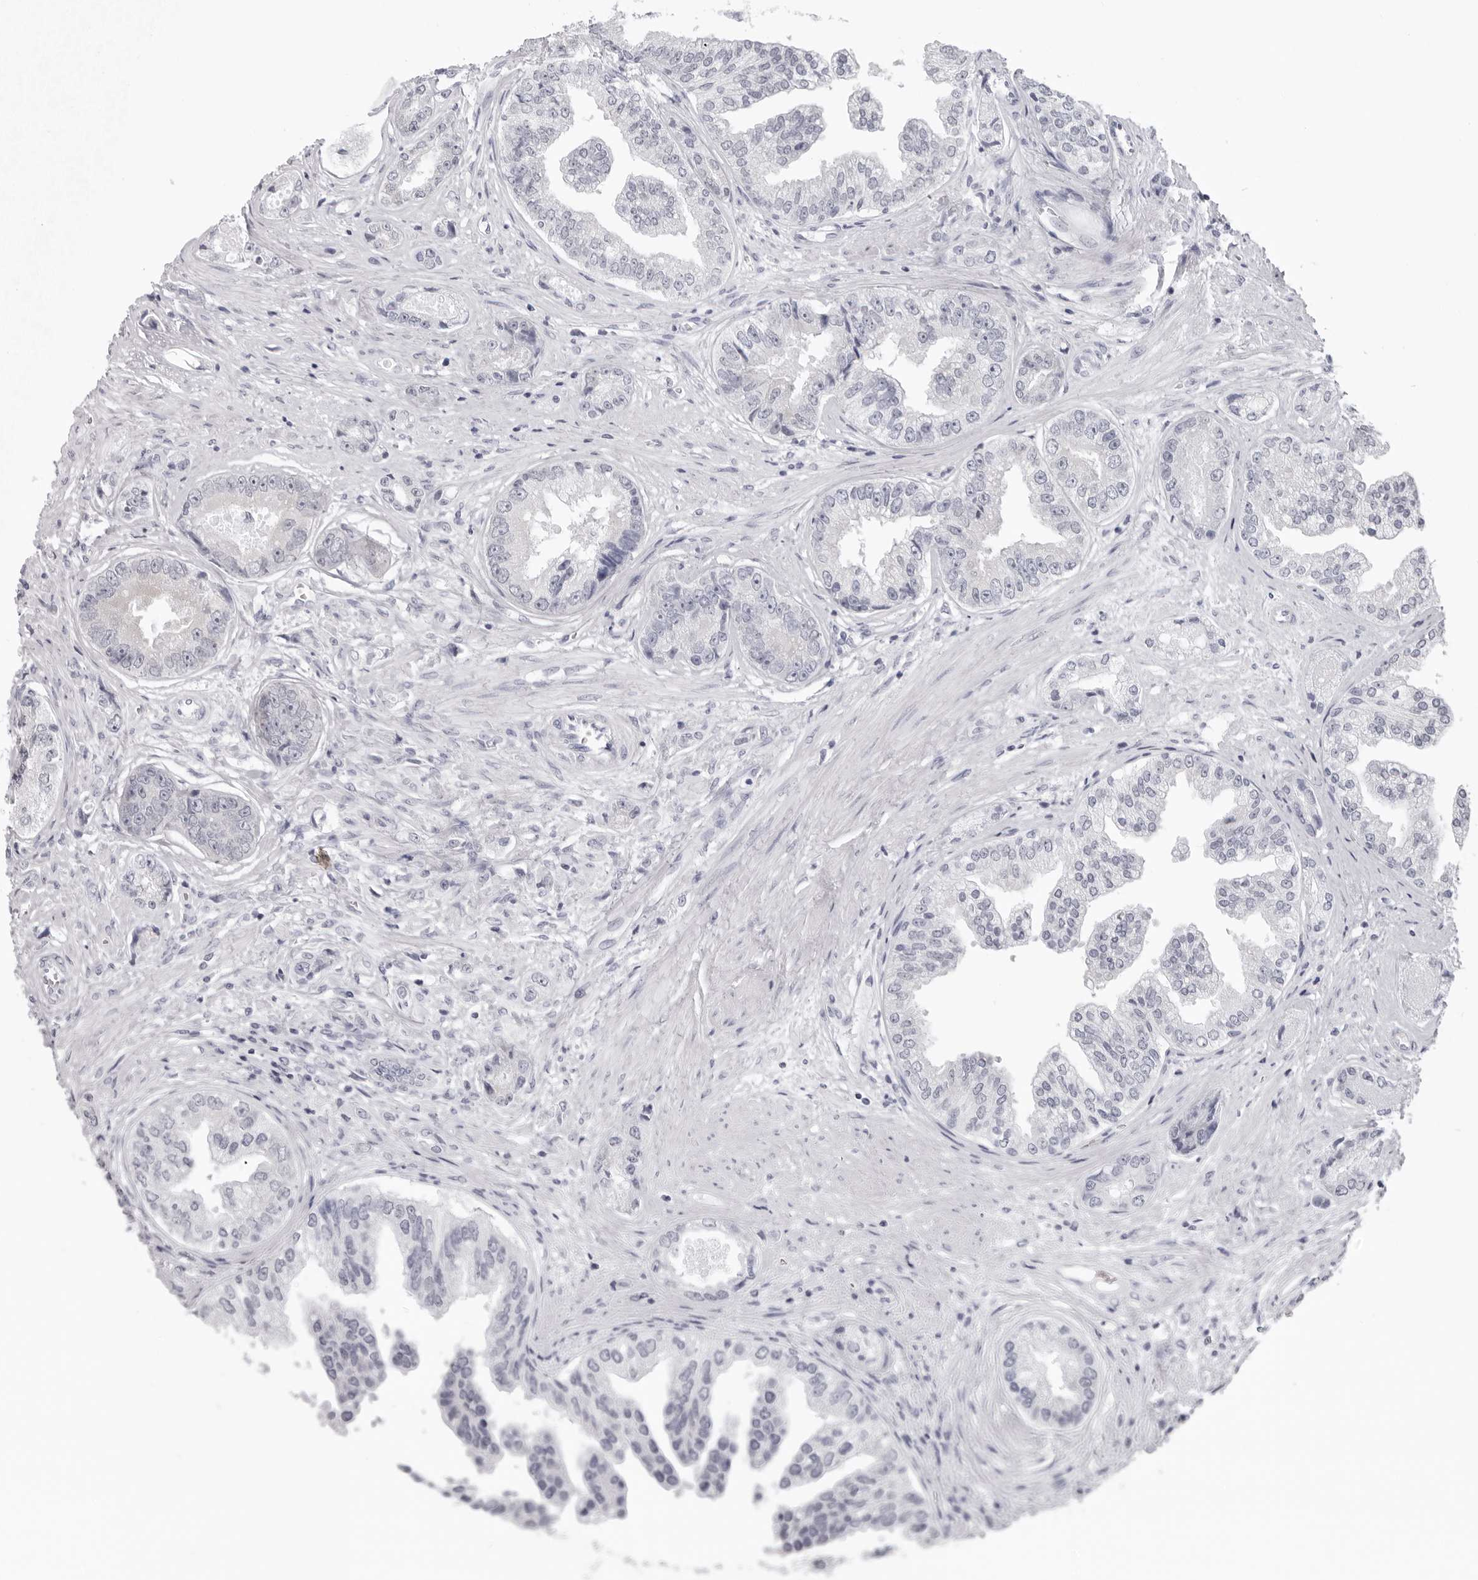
{"staining": {"intensity": "negative", "quantity": "none", "location": "none"}, "tissue": "prostate cancer", "cell_type": "Tumor cells", "image_type": "cancer", "snomed": [{"axis": "morphology", "description": "Adenocarcinoma, High grade"}, {"axis": "topography", "description": "Prostate"}], "caption": "There is no significant positivity in tumor cells of prostate cancer.", "gene": "EPB41", "patient": {"sex": "male", "age": 61}}